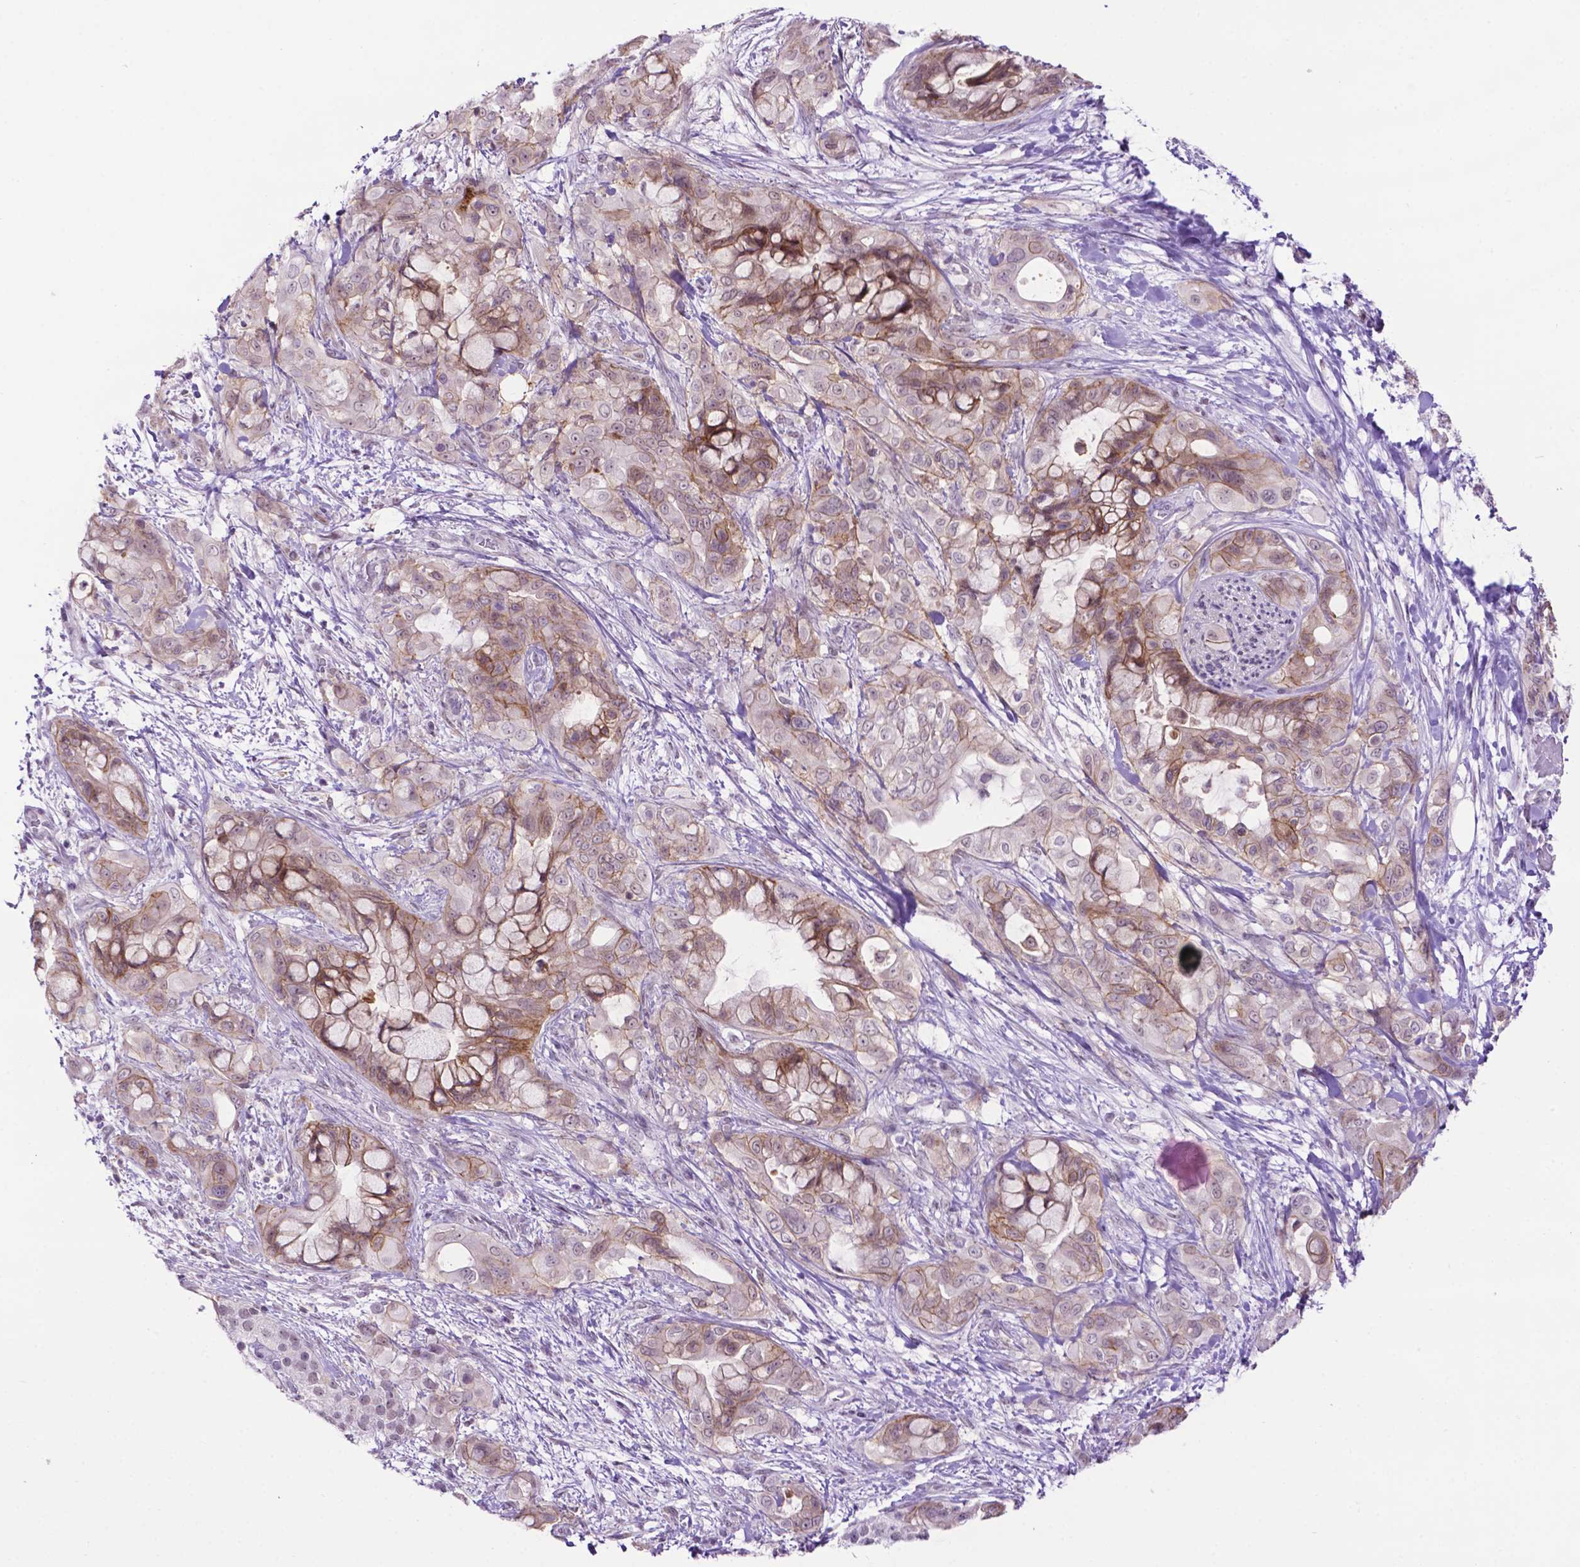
{"staining": {"intensity": "weak", "quantity": "25%-75%", "location": "cytoplasmic/membranous"}, "tissue": "pancreatic cancer", "cell_type": "Tumor cells", "image_type": "cancer", "snomed": [{"axis": "morphology", "description": "Adenocarcinoma, NOS"}, {"axis": "topography", "description": "Pancreas"}], "caption": "Immunohistochemistry photomicrograph of neoplastic tissue: pancreatic cancer (adenocarcinoma) stained using IHC demonstrates low levels of weak protein expression localized specifically in the cytoplasmic/membranous of tumor cells, appearing as a cytoplasmic/membranous brown color.", "gene": "TACSTD2", "patient": {"sex": "male", "age": 71}}